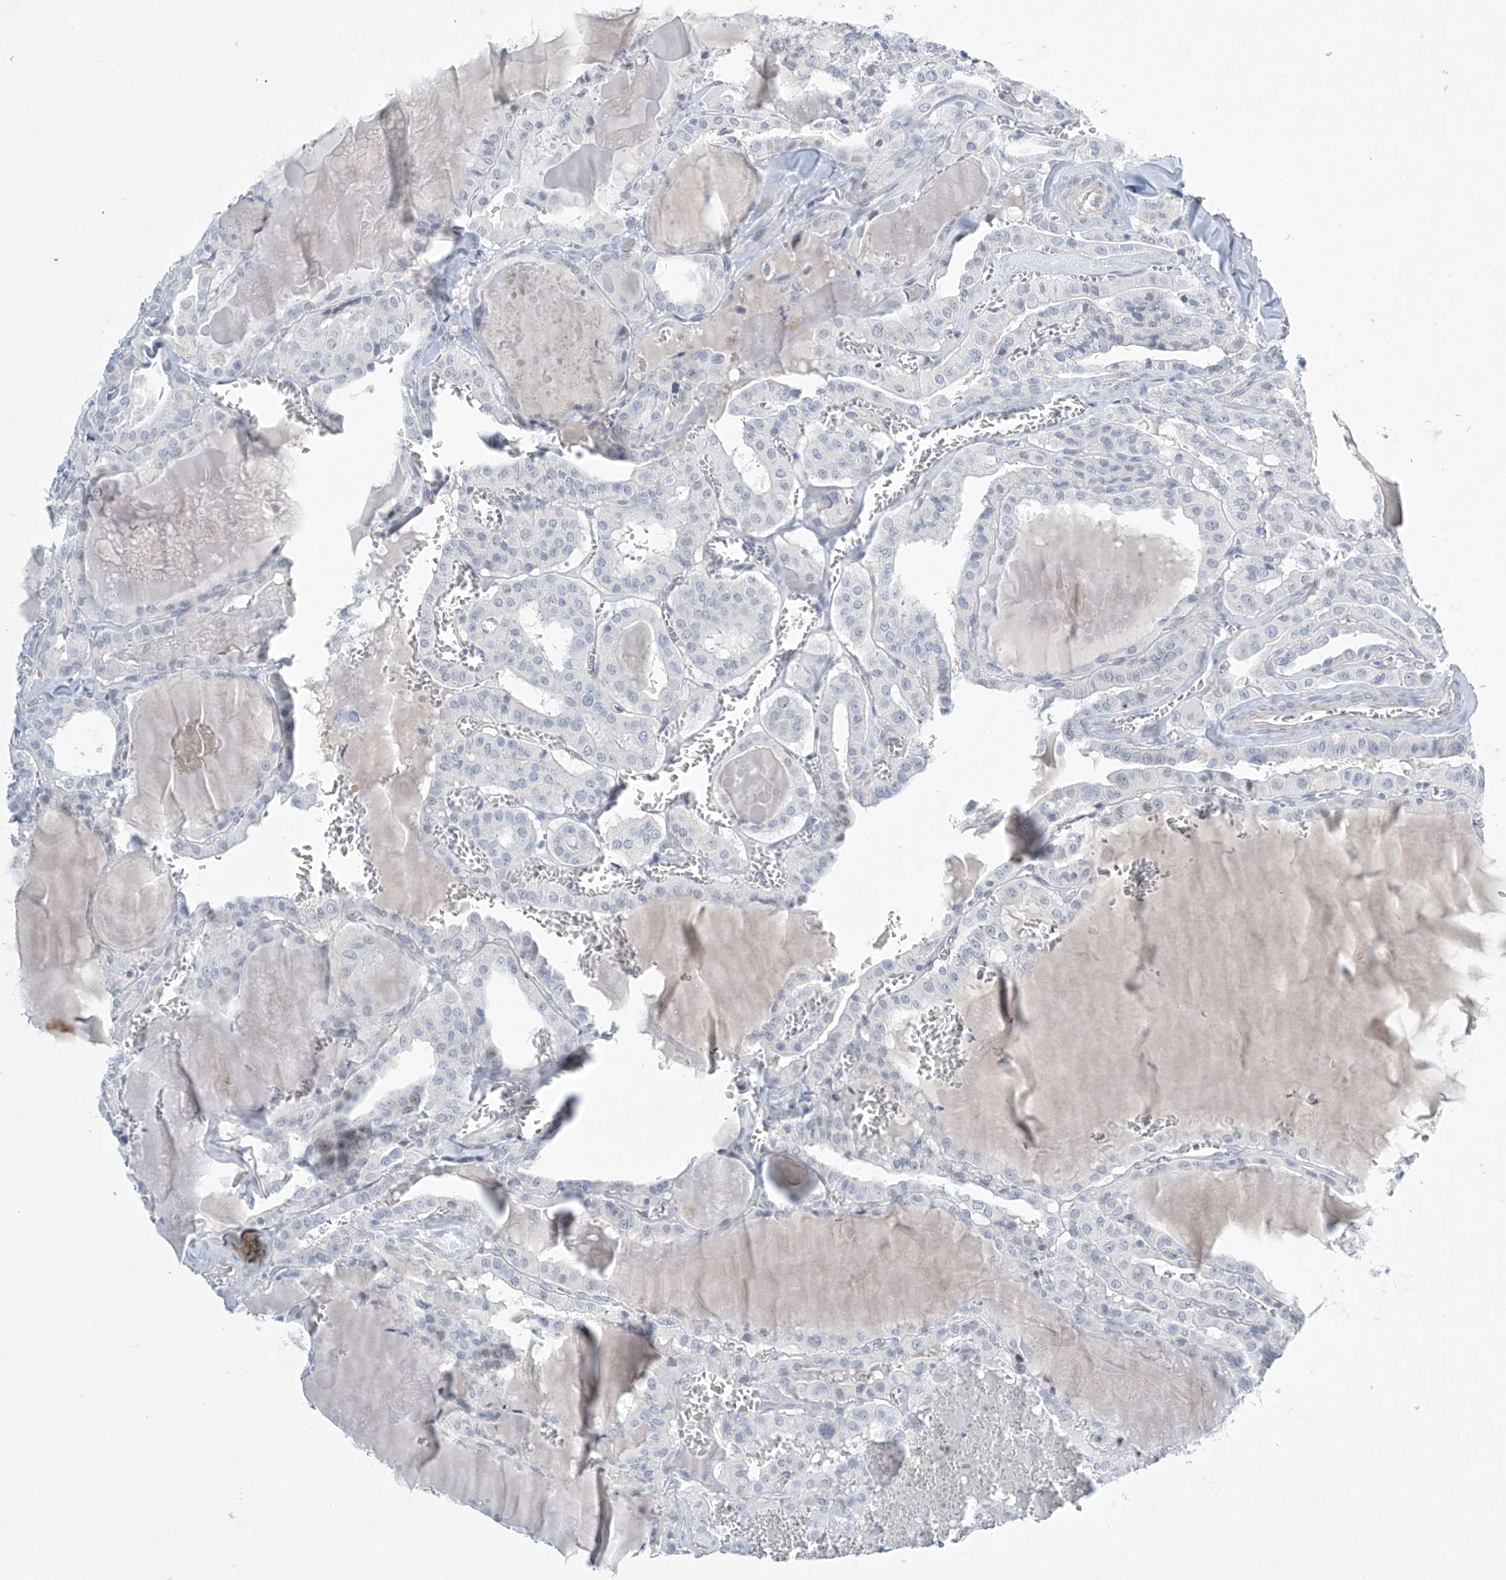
{"staining": {"intensity": "negative", "quantity": "none", "location": "none"}, "tissue": "thyroid cancer", "cell_type": "Tumor cells", "image_type": "cancer", "snomed": [{"axis": "morphology", "description": "Papillary adenocarcinoma, NOS"}, {"axis": "topography", "description": "Thyroid gland"}], "caption": "Image shows no protein staining in tumor cells of thyroid papillary adenocarcinoma tissue.", "gene": "SLC35A5", "patient": {"sex": "male", "age": 52}}